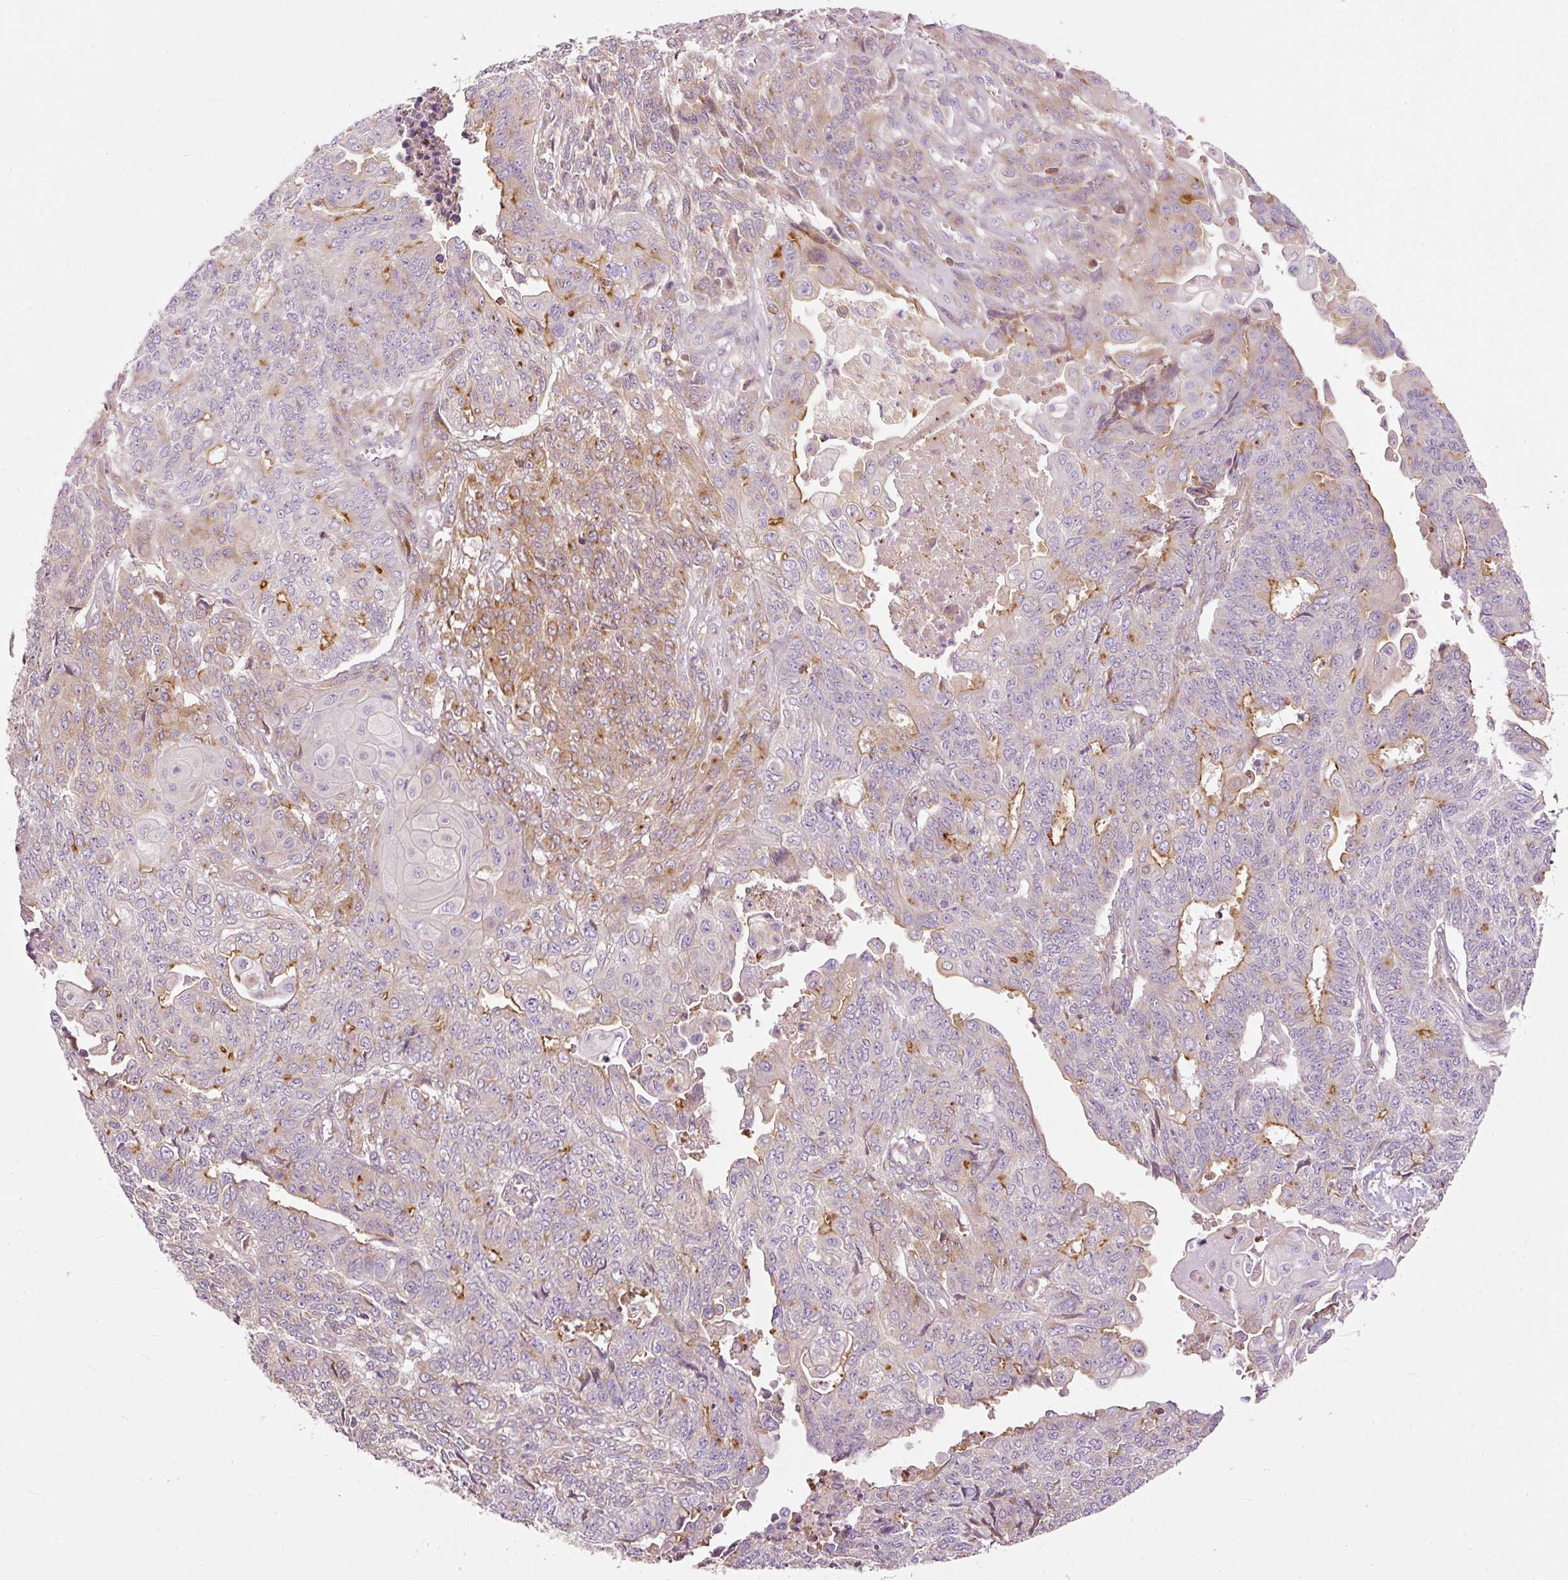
{"staining": {"intensity": "moderate", "quantity": "<25%", "location": "cytoplasmic/membranous"}, "tissue": "endometrial cancer", "cell_type": "Tumor cells", "image_type": "cancer", "snomed": [{"axis": "morphology", "description": "Adenocarcinoma, NOS"}, {"axis": "topography", "description": "Endometrium"}], "caption": "Human endometrial adenocarcinoma stained with a brown dye exhibits moderate cytoplasmic/membranous positive expression in about <25% of tumor cells.", "gene": "PAQR9", "patient": {"sex": "female", "age": 32}}